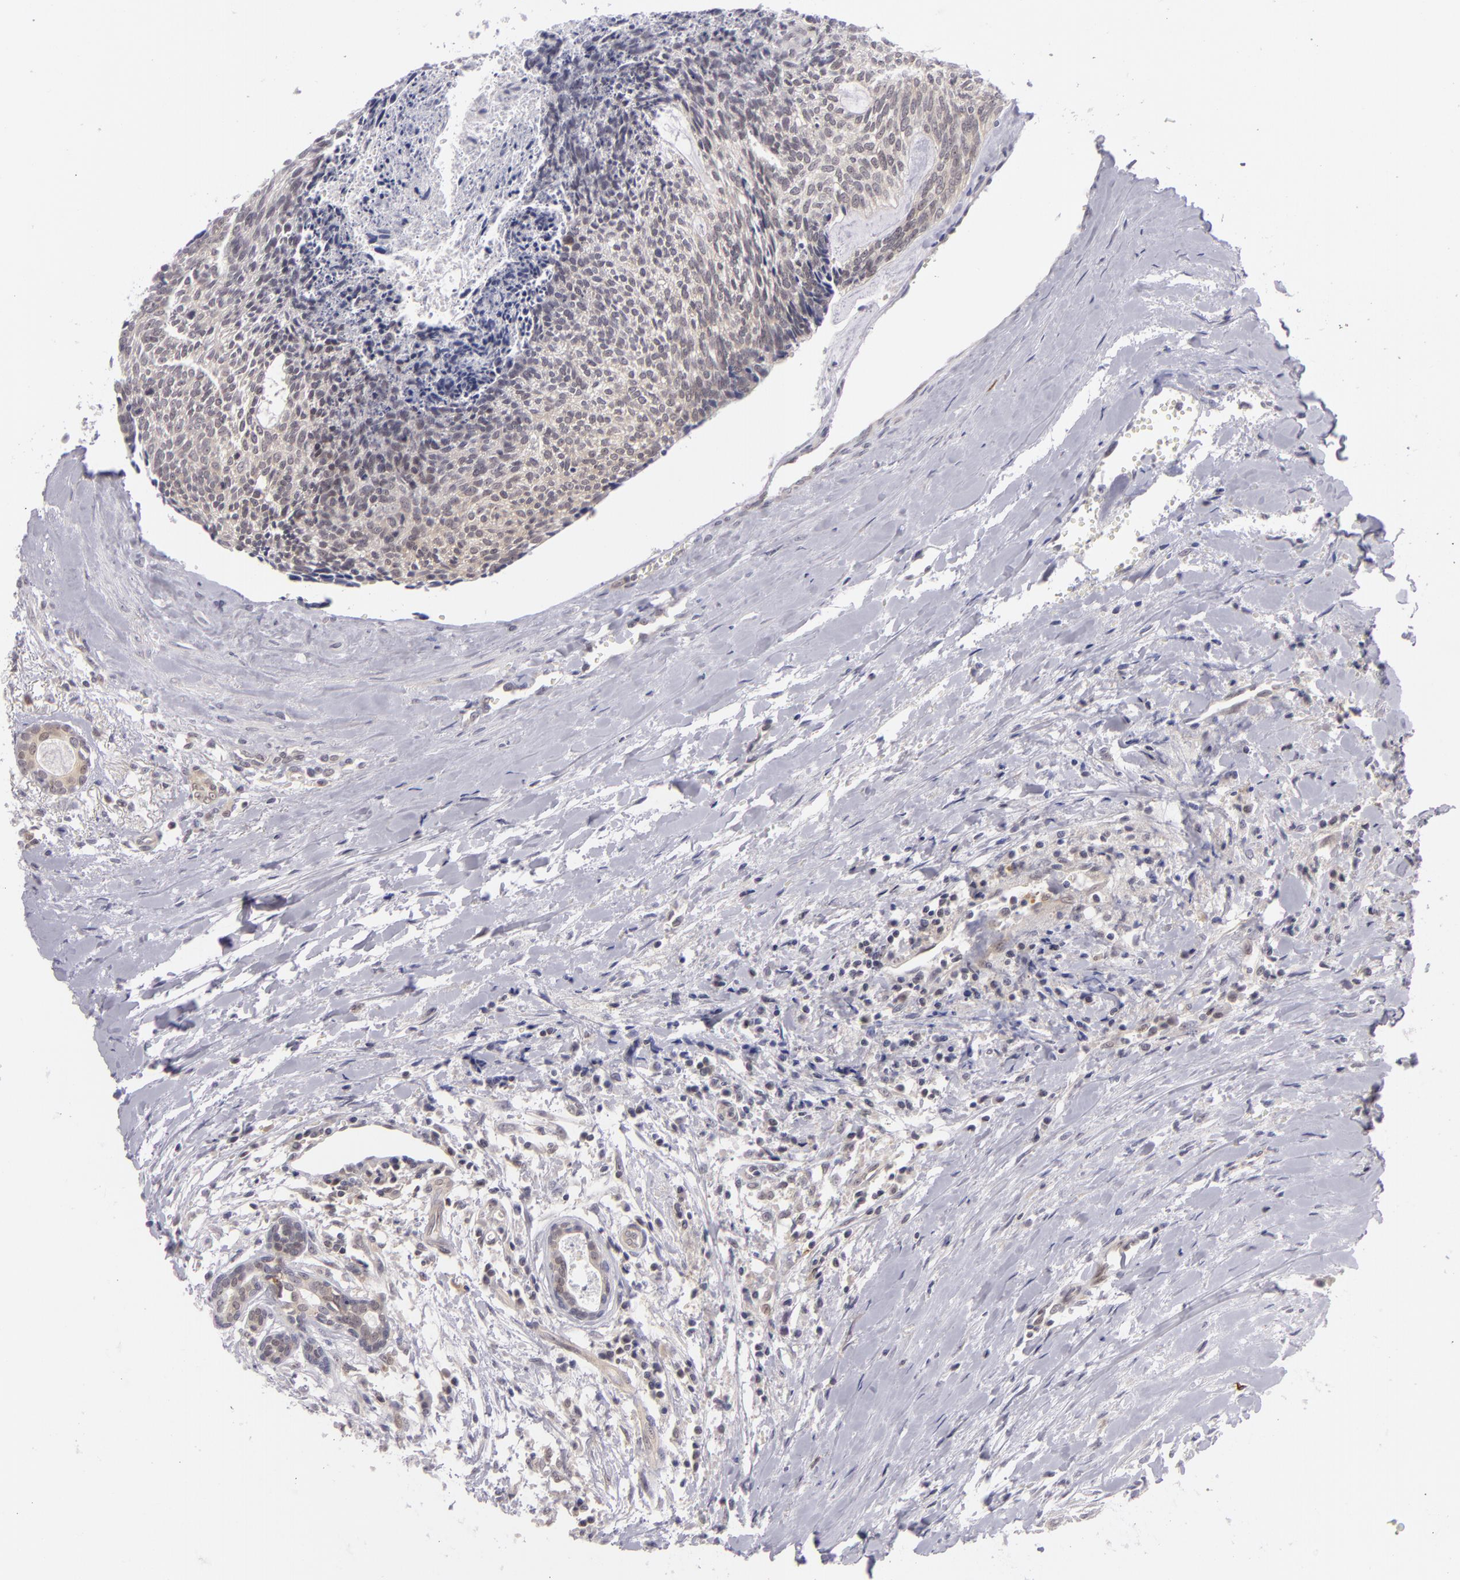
{"staining": {"intensity": "weak", "quantity": "25%-75%", "location": "cytoplasmic/membranous"}, "tissue": "head and neck cancer", "cell_type": "Tumor cells", "image_type": "cancer", "snomed": [{"axis": "morphology", "description": "Squamous cell carcinoma, NOS"}, {"axis": "topography", "description": "Salivary gland"}, {"axis": "topography", "description": "Head-Neck"}], "caption": "A micrograph of head and neck squamous cell carcinoma stained for a protein demonstrates weak cytoplasmic/membranous brown staining in tumor cells.", "gene": "BCL10", "patient": {"sex": "male", "age": 70}}